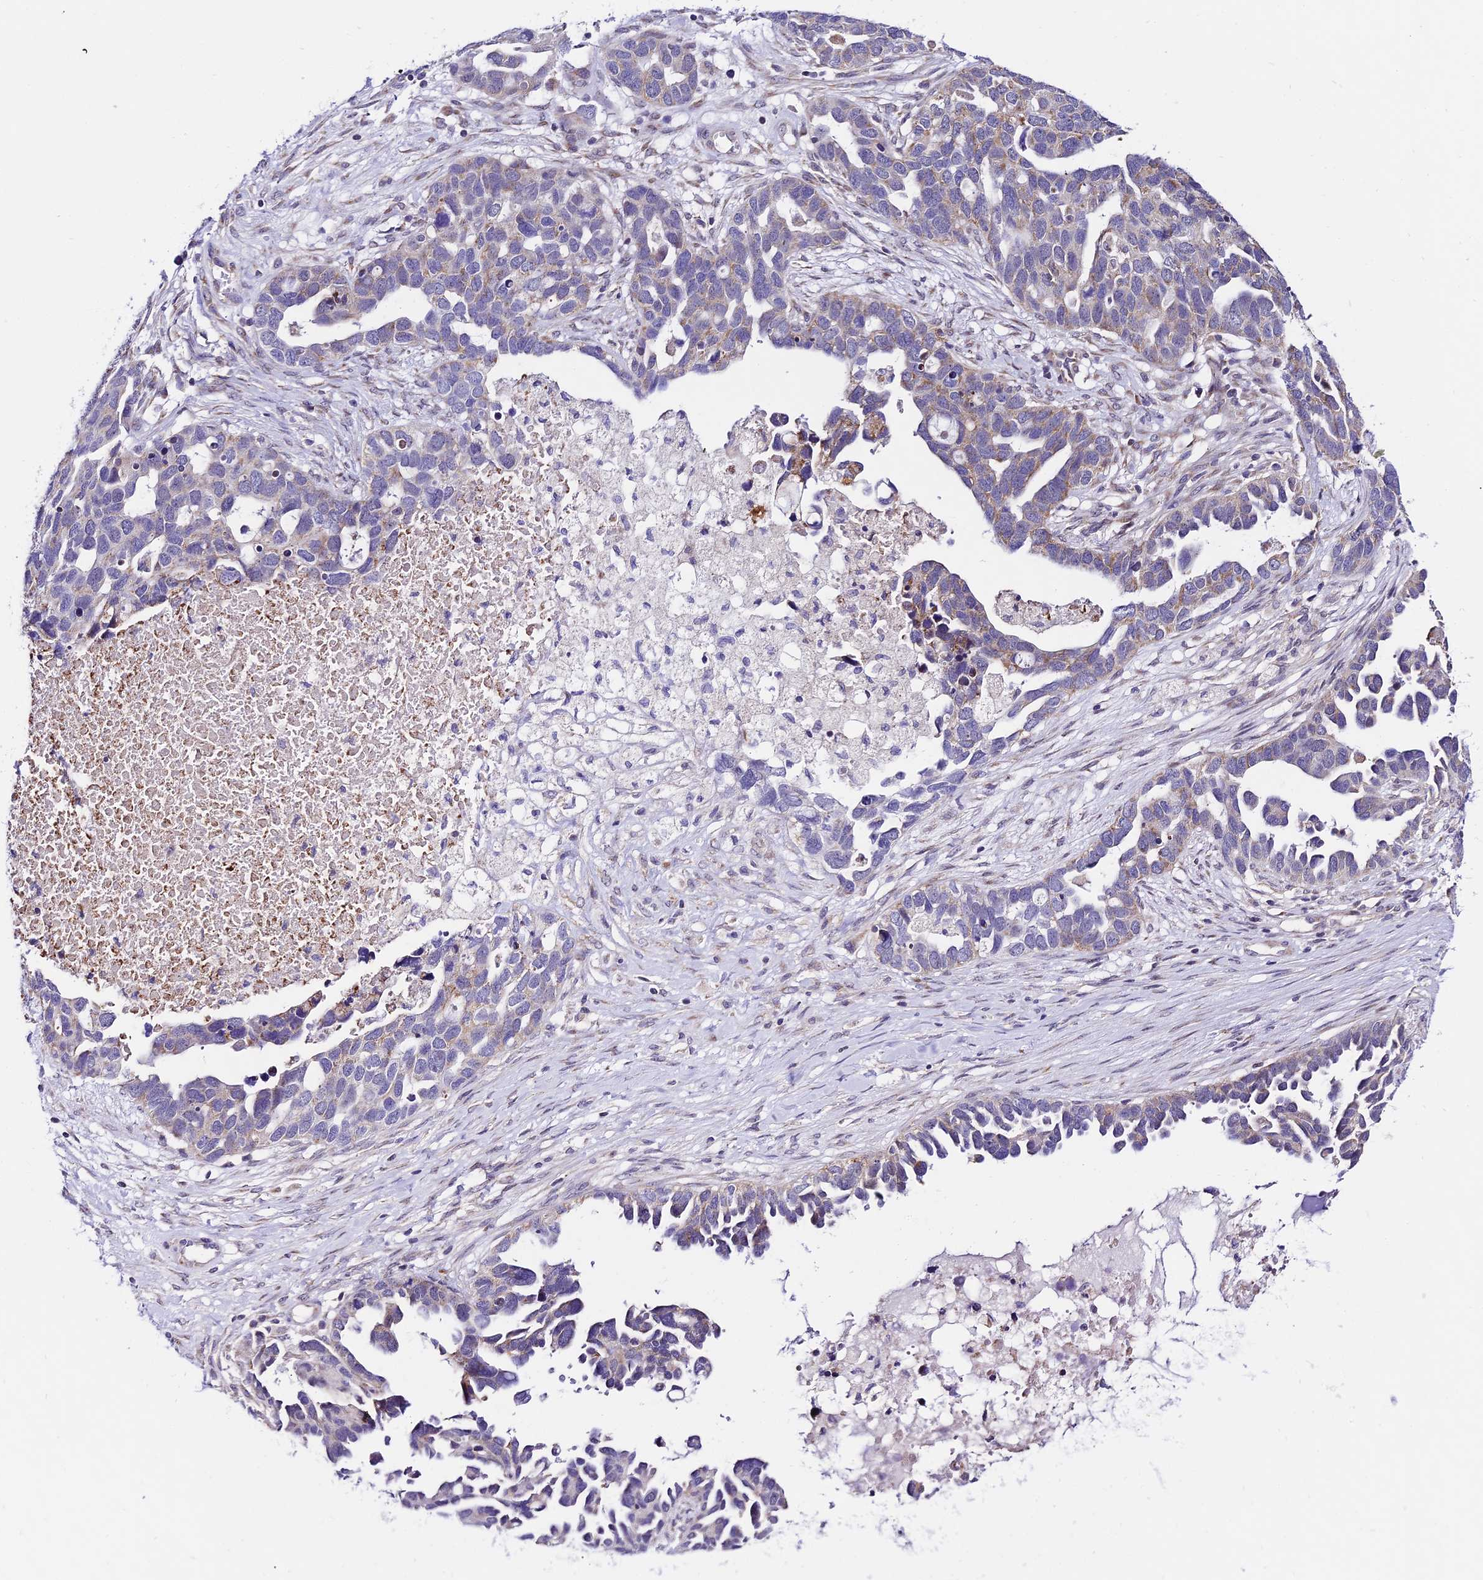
{"staining": {"intensity": "weak", "quantity": "<25%", "location": "cytoplasmic/membranous"}, "tissue": "ovarian cancer", "cell_type": "Tumor cells", "image_type": "cancer", "snomed": [{"axis": "morphology", "description": "Cystadenocarcinoma, serous, NOS"}, {"axis": "topography", "description": "Ovary"}], "caption": "An image of human serous cystadenocarcinoma (ovarian) is negative for staining in tumor cells.", "gene": "ATP5PB", "patient": {"sex": "female", "age": 54}}